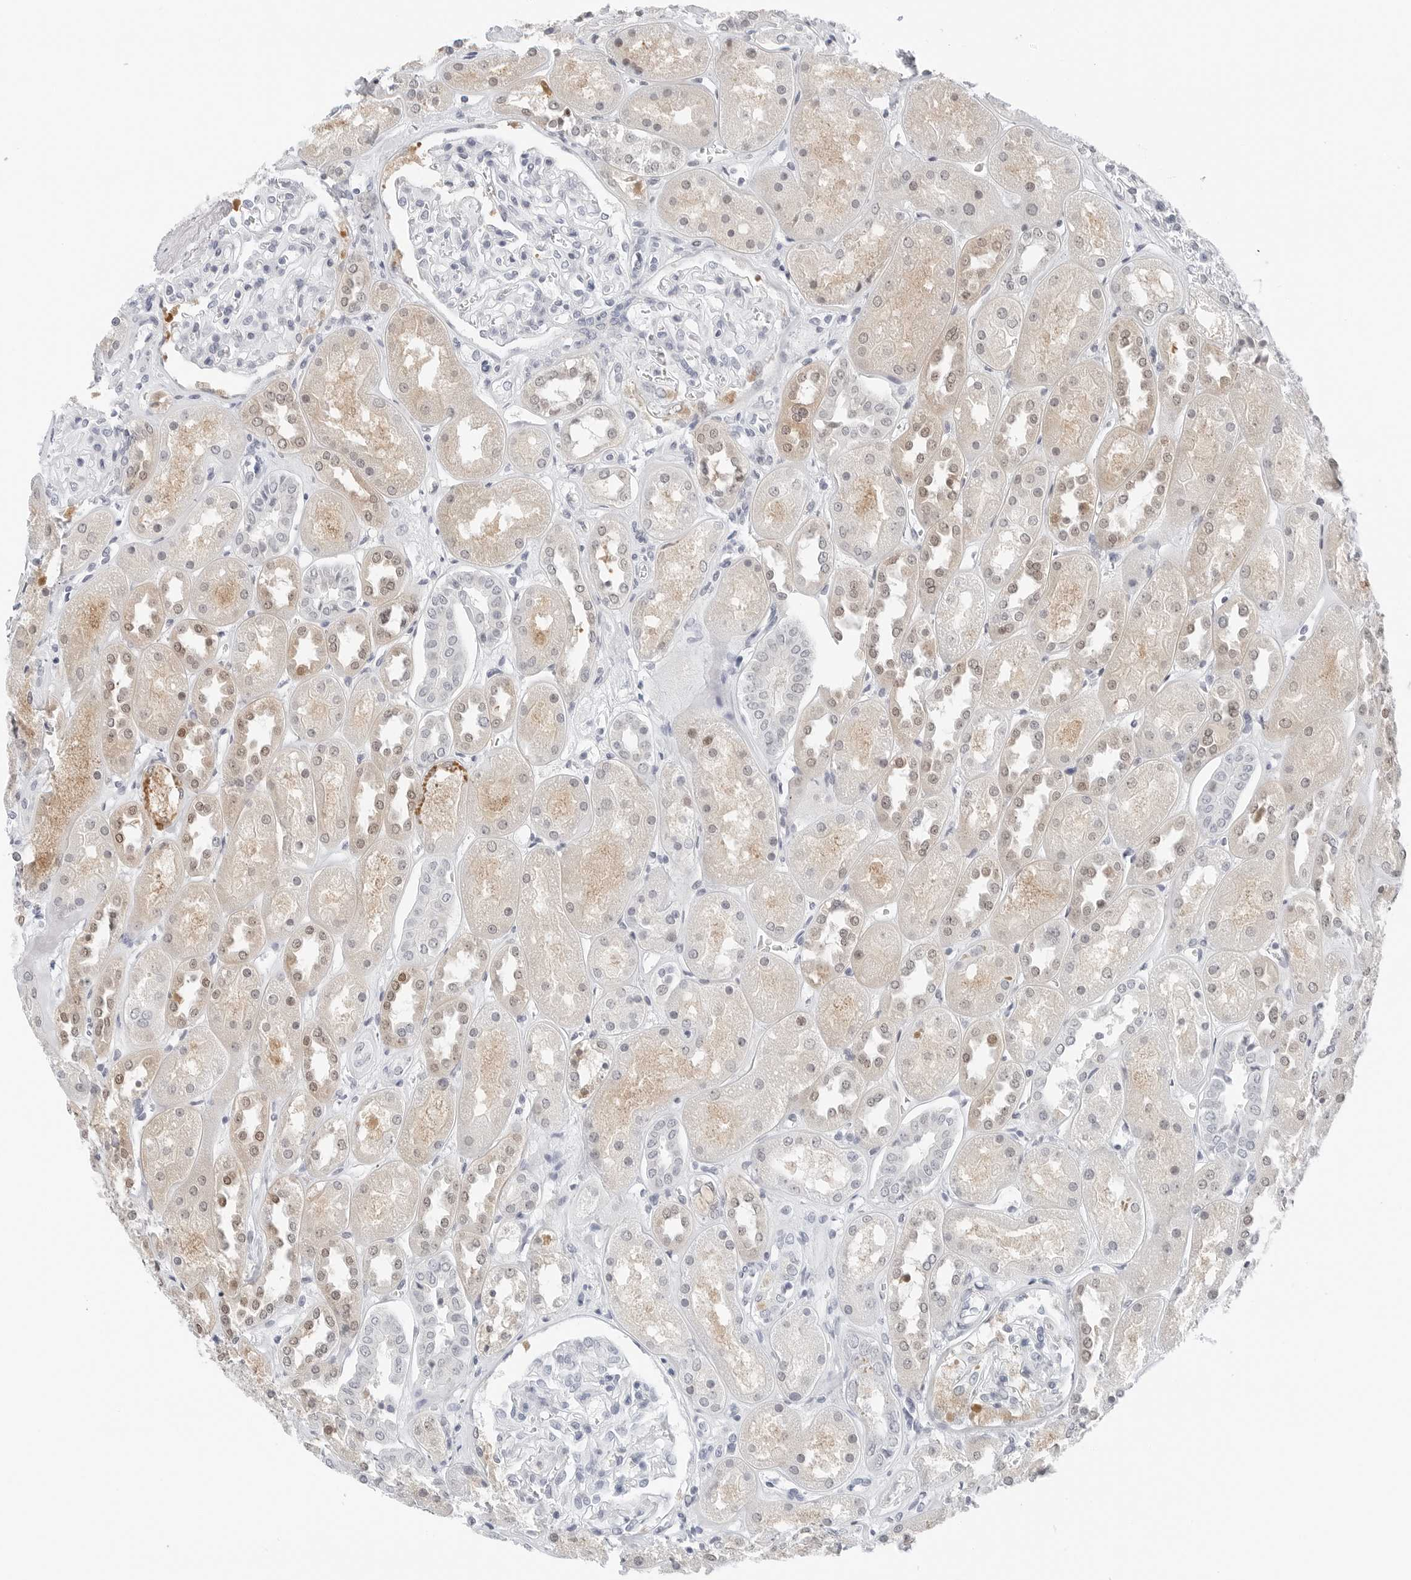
{"staining": {"intensity": "negative", "quantity": "none", "location": "none"}, "tissue": "kidney", "cell_type": "Cells in glomeruli", "image_type": "normal", "snomed": [{"axis": "morphology", "description": "Normal tissue, NOS"}, {"axis": "topography", "description": "Kidney"}], "caption": "Human kidney stained for a protein using immunohistochemistry reveals no expression in cells in glomeruli.", "gene": "NTMT2", "patient": {"sex": "male", "age": 70}}